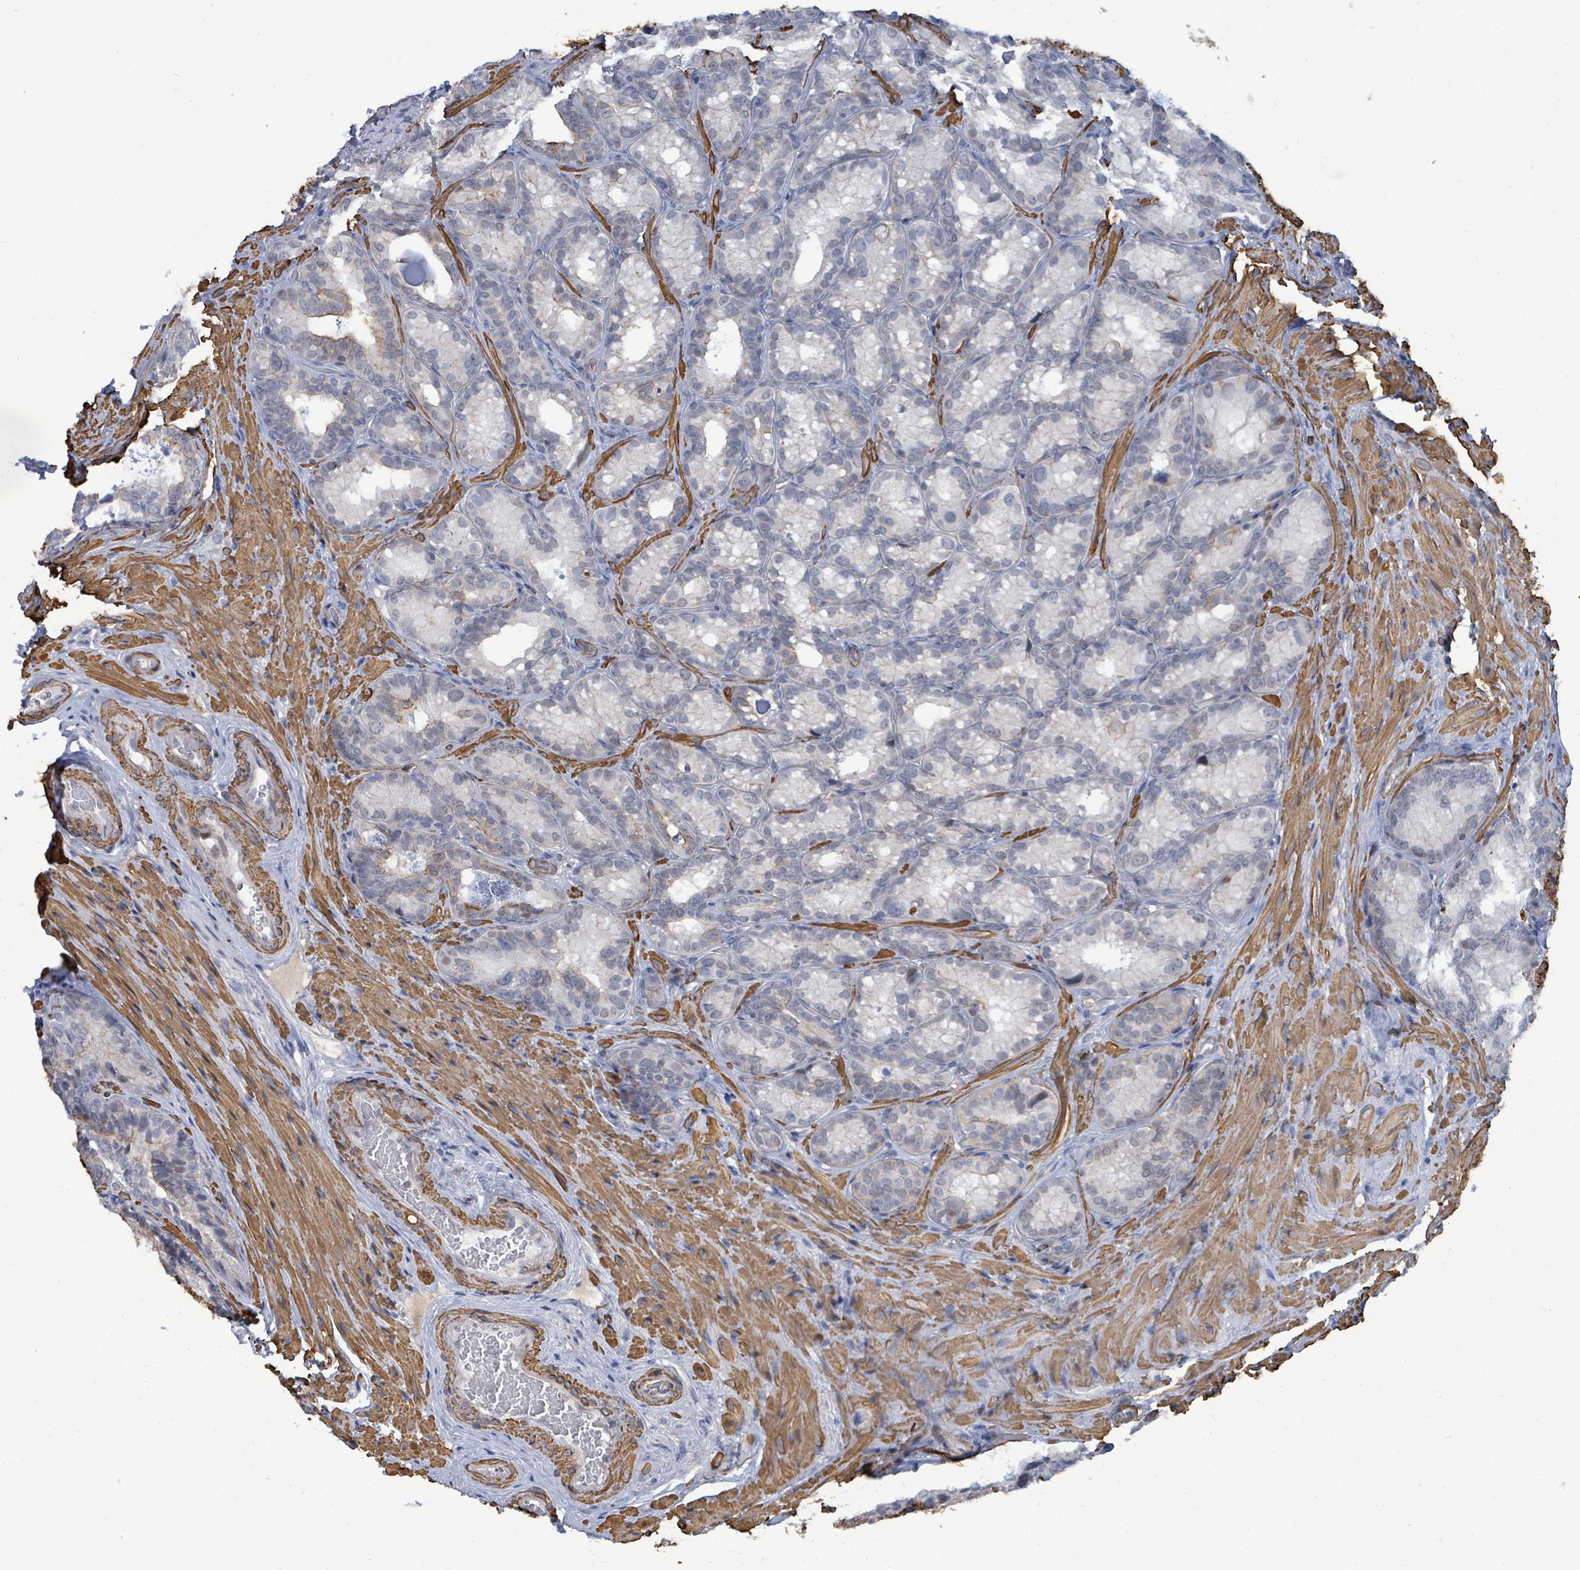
{"staining": {"intensity": "negative", "quantity": "none", "location": "none"}, "tissue": "seminal vesicle", "cell_type": "Glandular cells", "image_type": "normal", "snomed": [{"axis": "morphology", "description": "Normal tissue, NOS"}, {"axis": "topography", "description": "Seminal veicle"}], "caption": "The micrograph displays no staining of glandular cells in unremarkable seminal vesicle.", "gene": "DMRTC1B", "patient": {"sex": "male", "age": 58}}